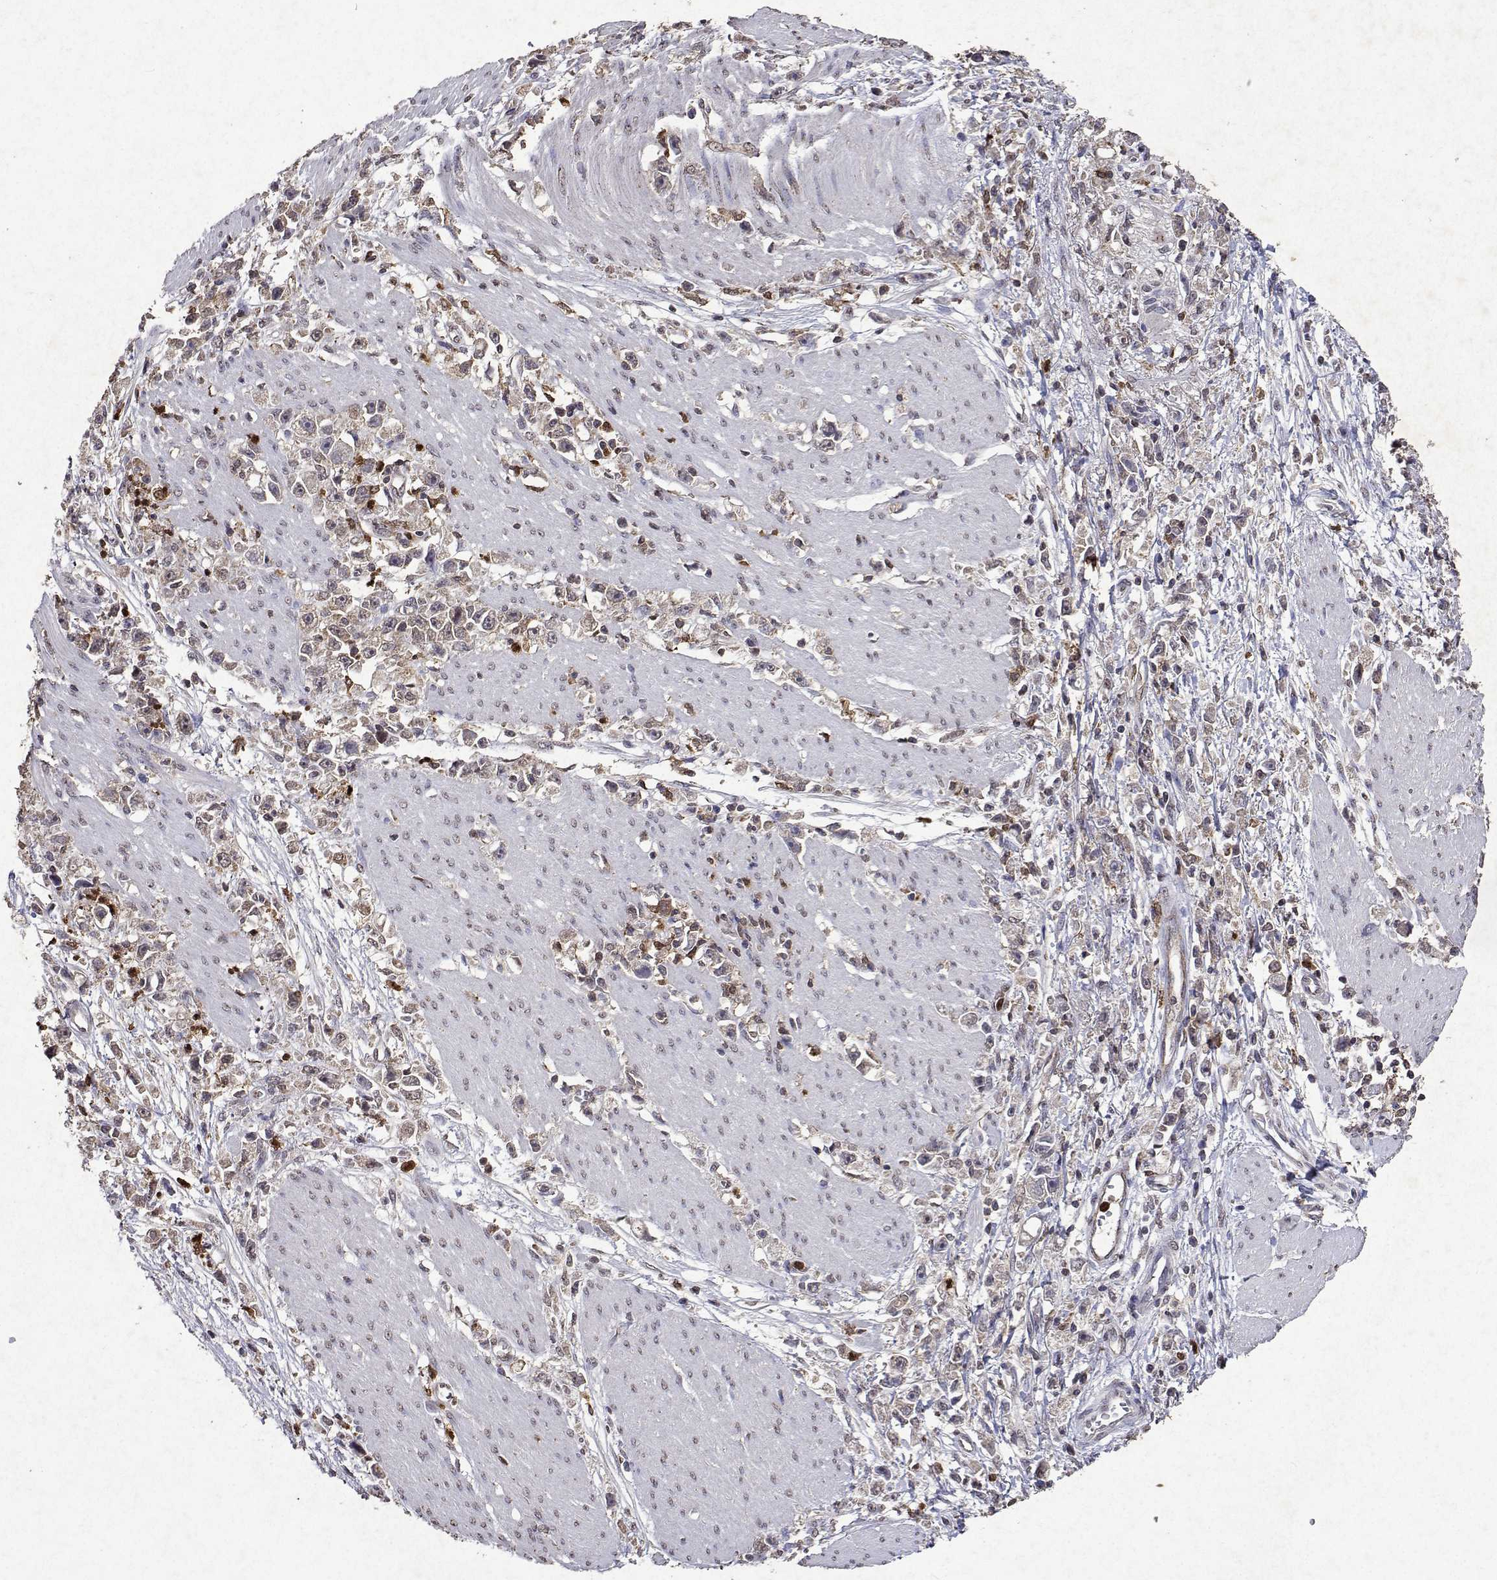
{"staining": {"intensity": "negative", "quantity": "none", "location": "none"}, "tissue": "stomach cancer", "cell_type": "Tumor cells", "image_type": "cancer", "snomed": [{"axis": "morphology", "description": "Adenocarcinoma, NOS"}, {"axis": "topography", "description": "Stomach"}], "caption": "IHC of human stomach adenocarcinoma reveals no expression in tumor cells. (Brightfield microscopy of DAB immunohistochemistry at high magnification).", "gene": "APAF1", "patient": {"sex": "female", "age": 59}}